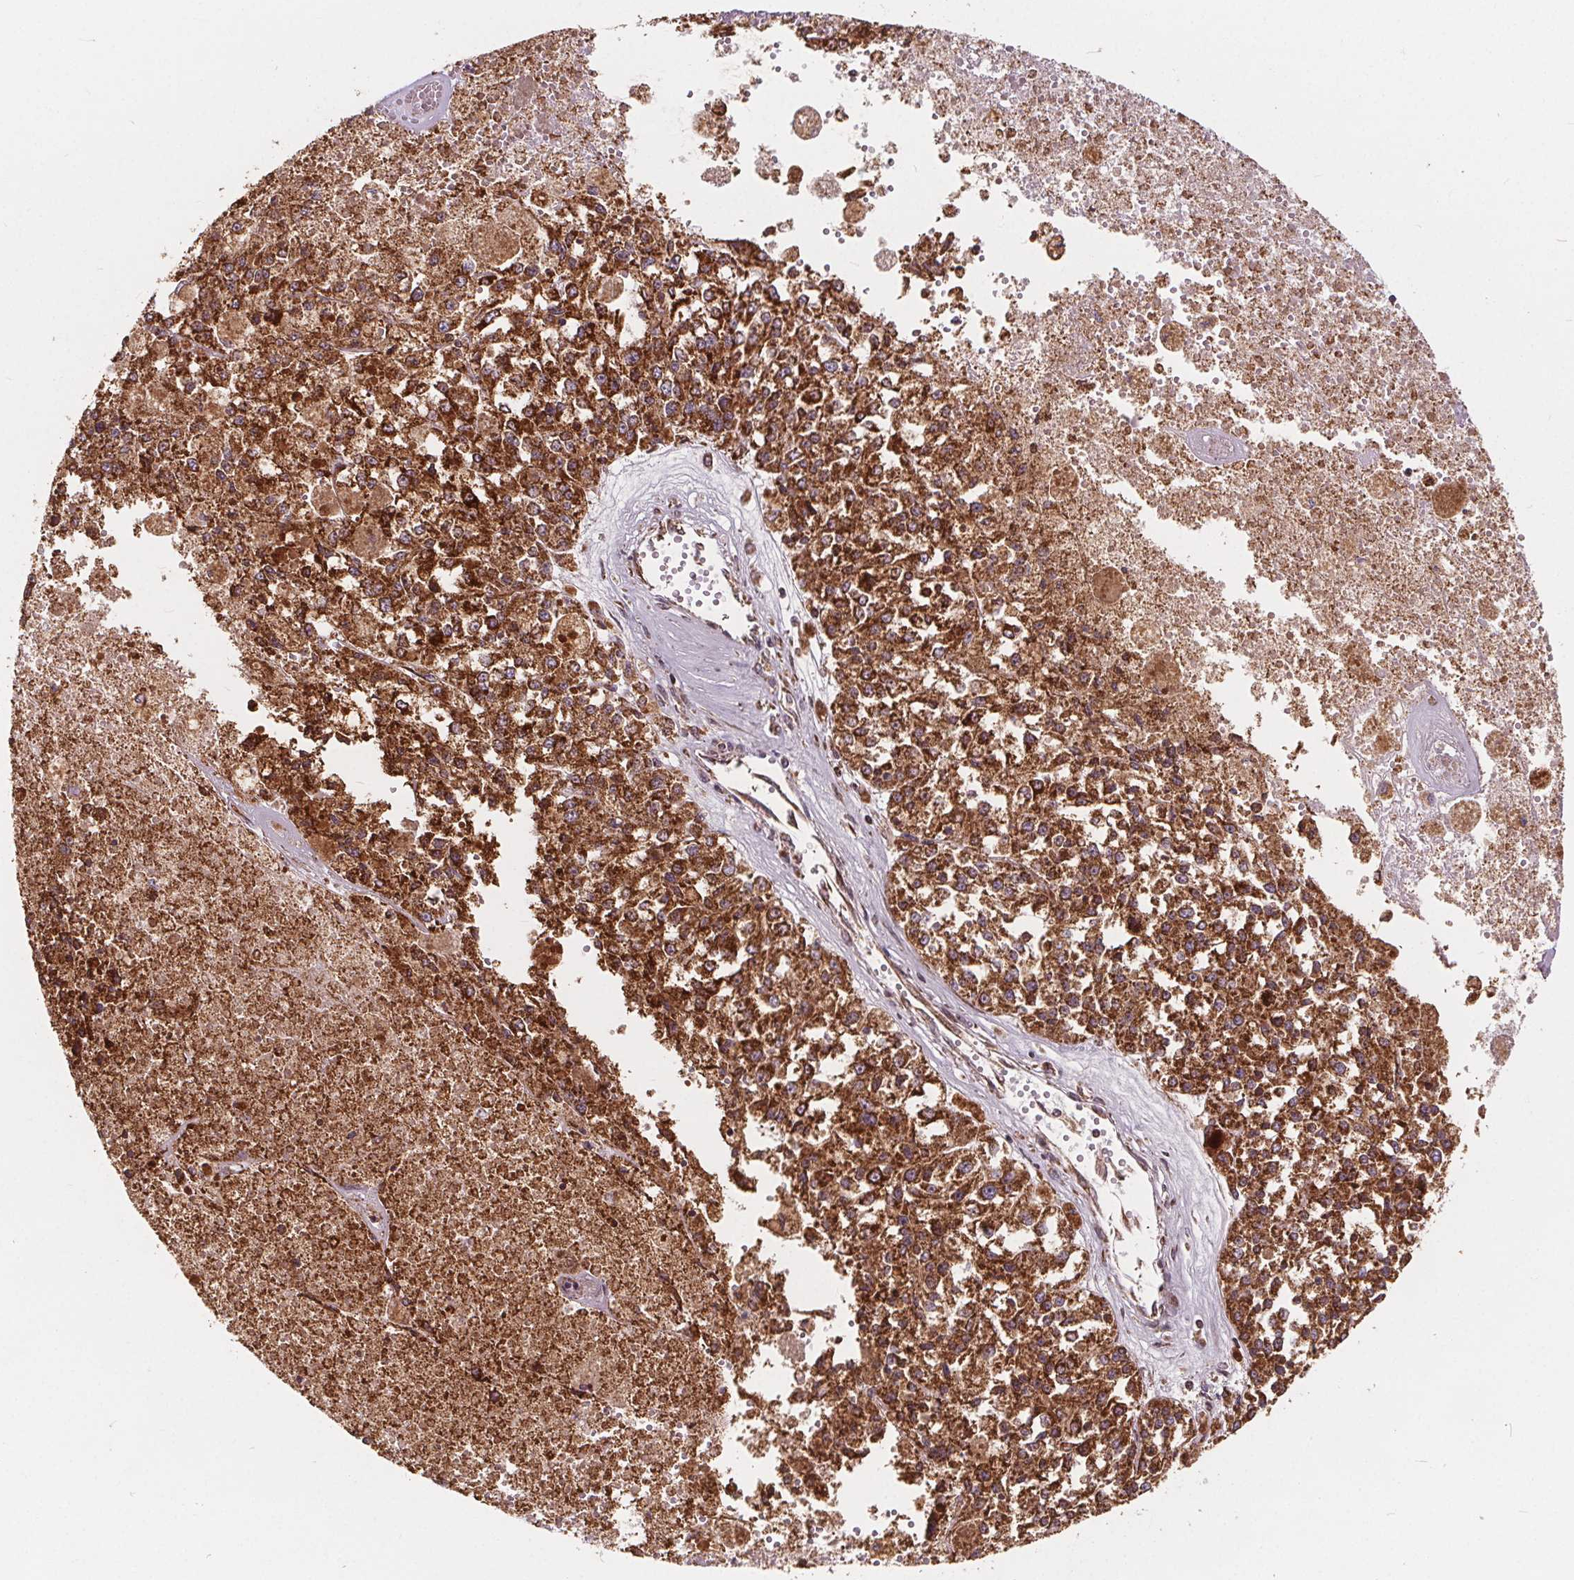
{"staining": {"intensity": "strong", "quantity": ">75%", "location": "cytoplasmic/membranous"}, "tissue": "melanoma", "cell_type": "Tumor cells", "image_type": "cancer", "snomed": [{"axis": "morphology", "description": "Malignant melanoma, Metastatic site"}, {"axis": "topography", "description": "Lymph node"}], "caption": "A photomicrograph of human melanoma stained for a protein reveals strong cytoplasmic/membranous brown staining in tumor cells.", "gene": "PLSCR3", "patient": {"sex": "female", "age": 64}}